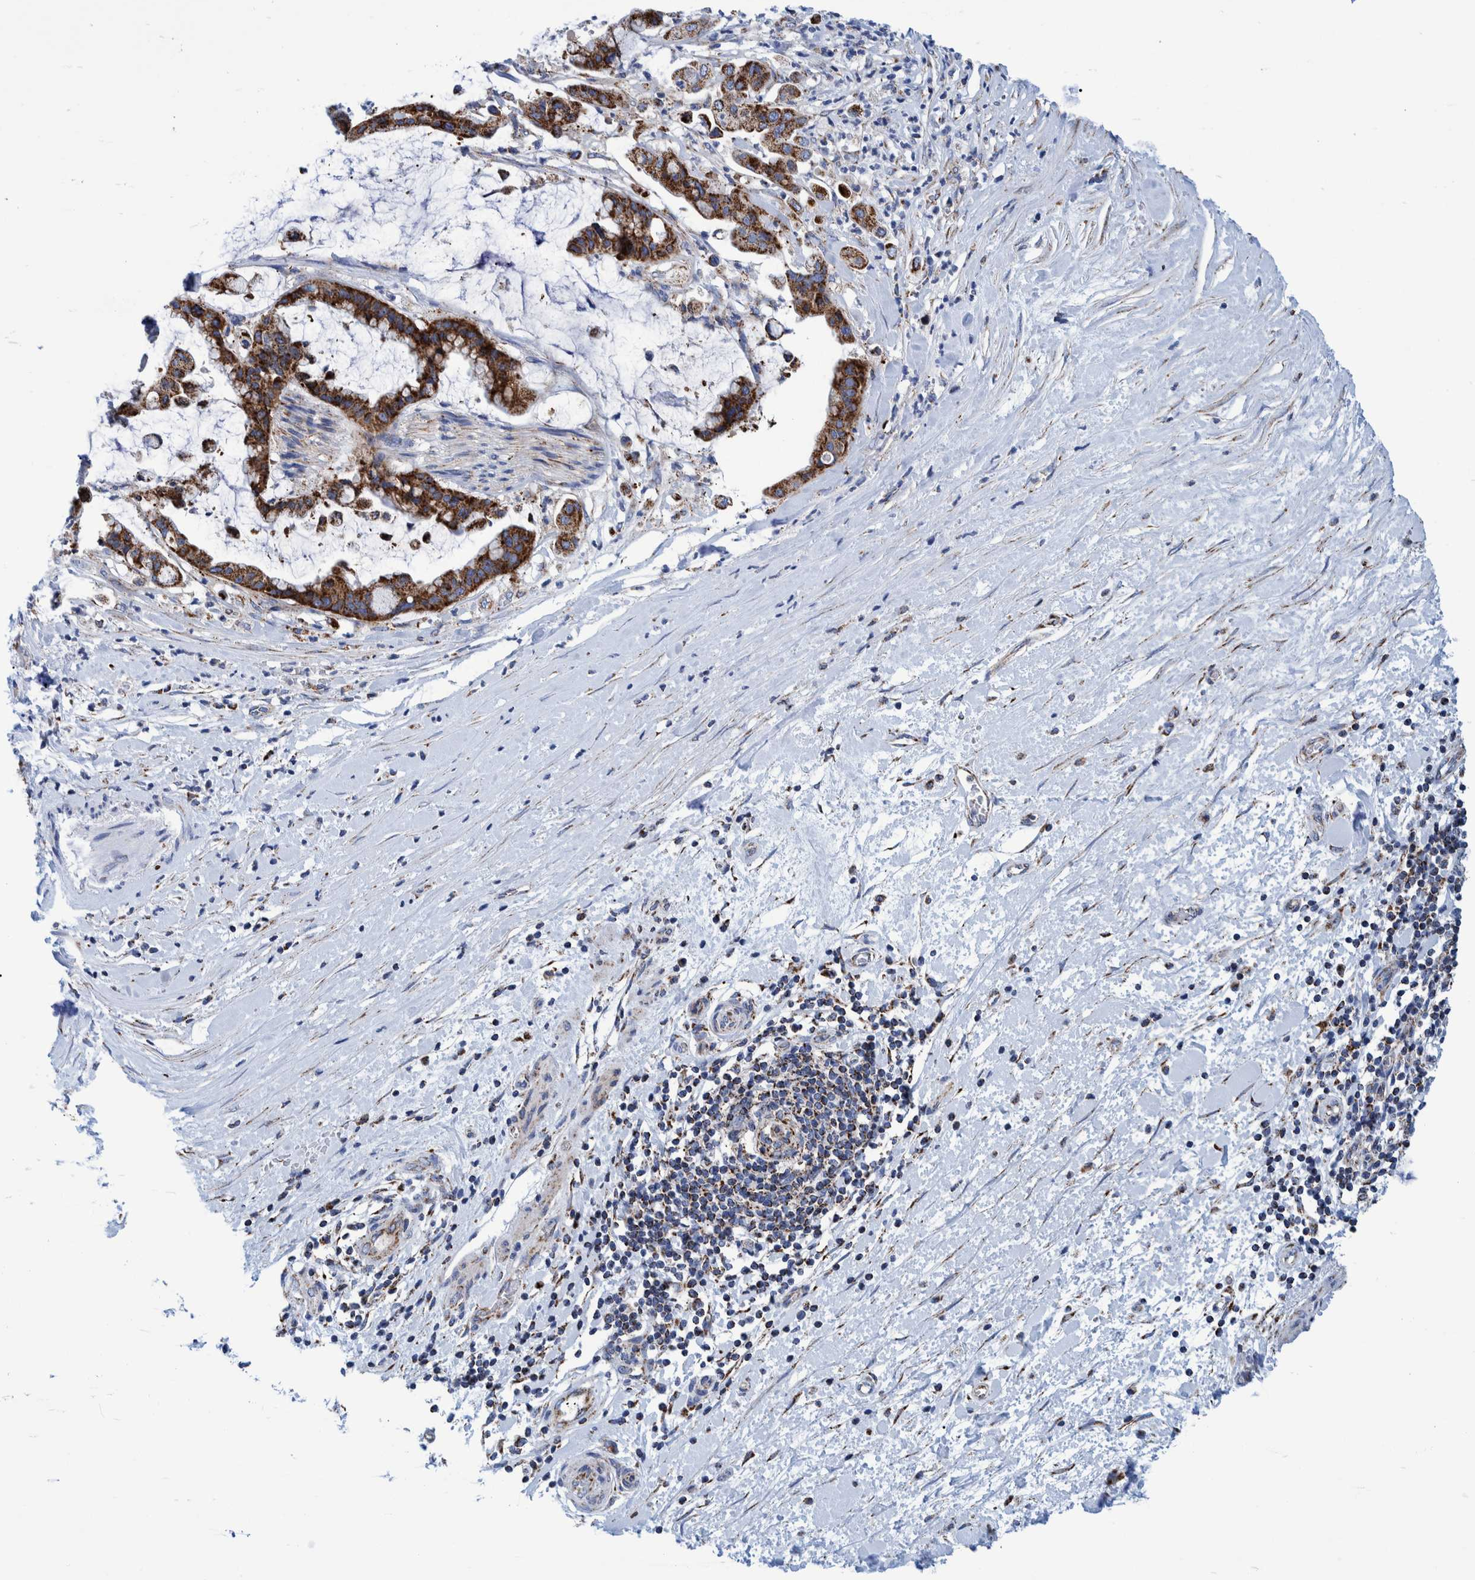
{"staining": {"intensity": "strong", "quantity": ">75%", "location": "cytoplasmic/membranous"}, "tissue": "pancreatic cancer", "cell_type": "Tumor cells", "image_type": "cancer", "snomed": [{"axis": "morphology", "description": "Adenocarcinoma, NOS"}, {"axis": "topography", "description": "Pancreas"}], "caption": "Protein expression analysis of pancreatic cancer shows strong cytoplasmic/membranous expression in about >75% of tumor cells.", "gene": "BZW2", "patient": {"sex": "male", "age": 41}}